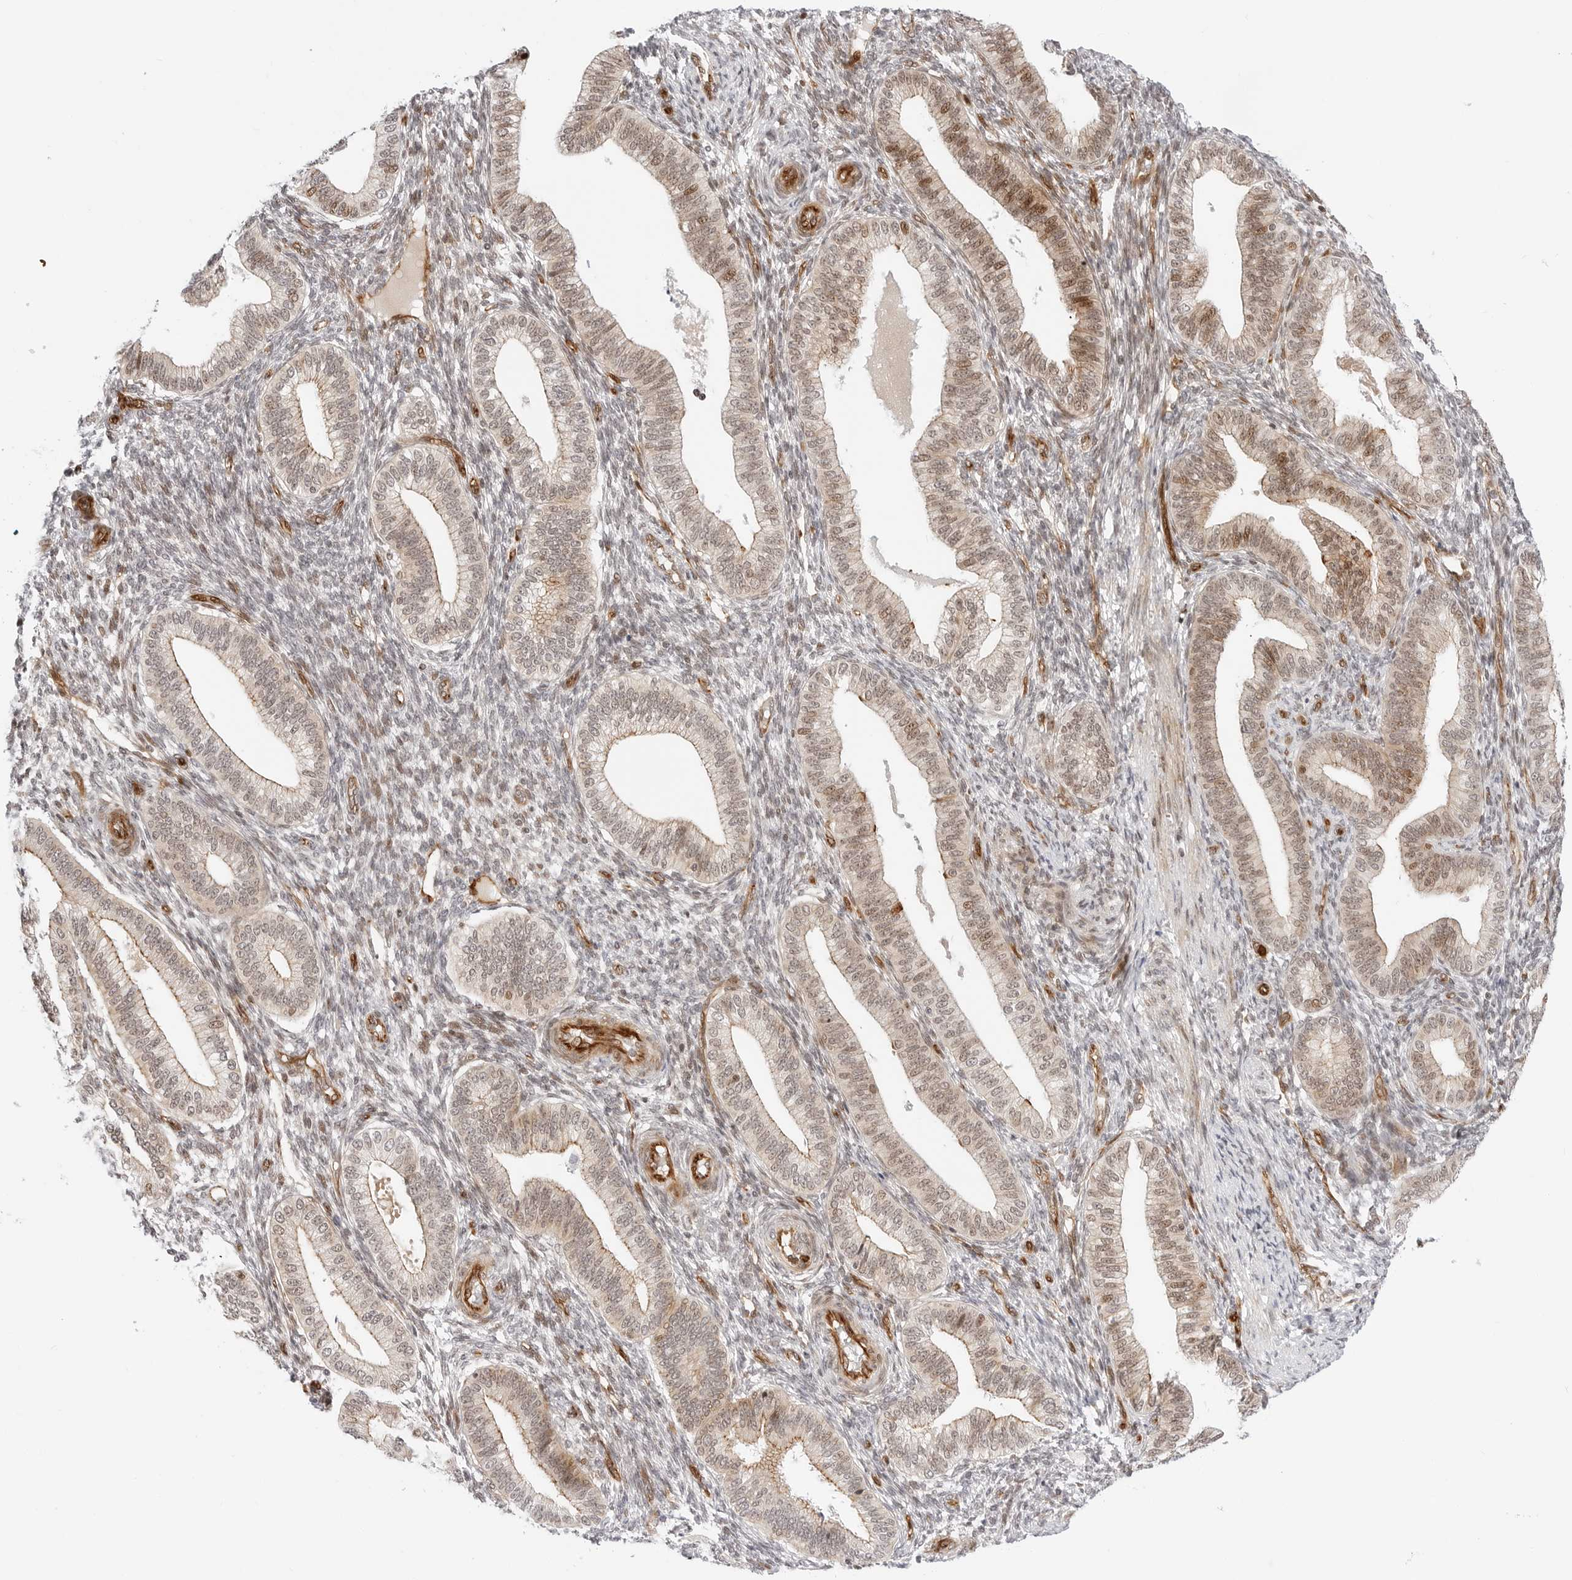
{"staining": {"intensity": "weak", "quantity": "25%-75%", "location": "nuclear"}, "tissue": "endometrium", "cell_type": "Cells in endometrial stroma", "image_type": "normal", "snomed": [{"axis": "morphology", "description": "Normal tissue, NOS"}, {"axis": "topography", "description": "Endometrium"}], "caption": "A histopathology image of endometrium stained for a protein shows weak nuclear brown staining in cells in endometrial stroma. The protein is shown in brown color, while the nuclei are stained blue.", "gene": "ZNF613", "patient": {"sex": "female", "age": 39}}